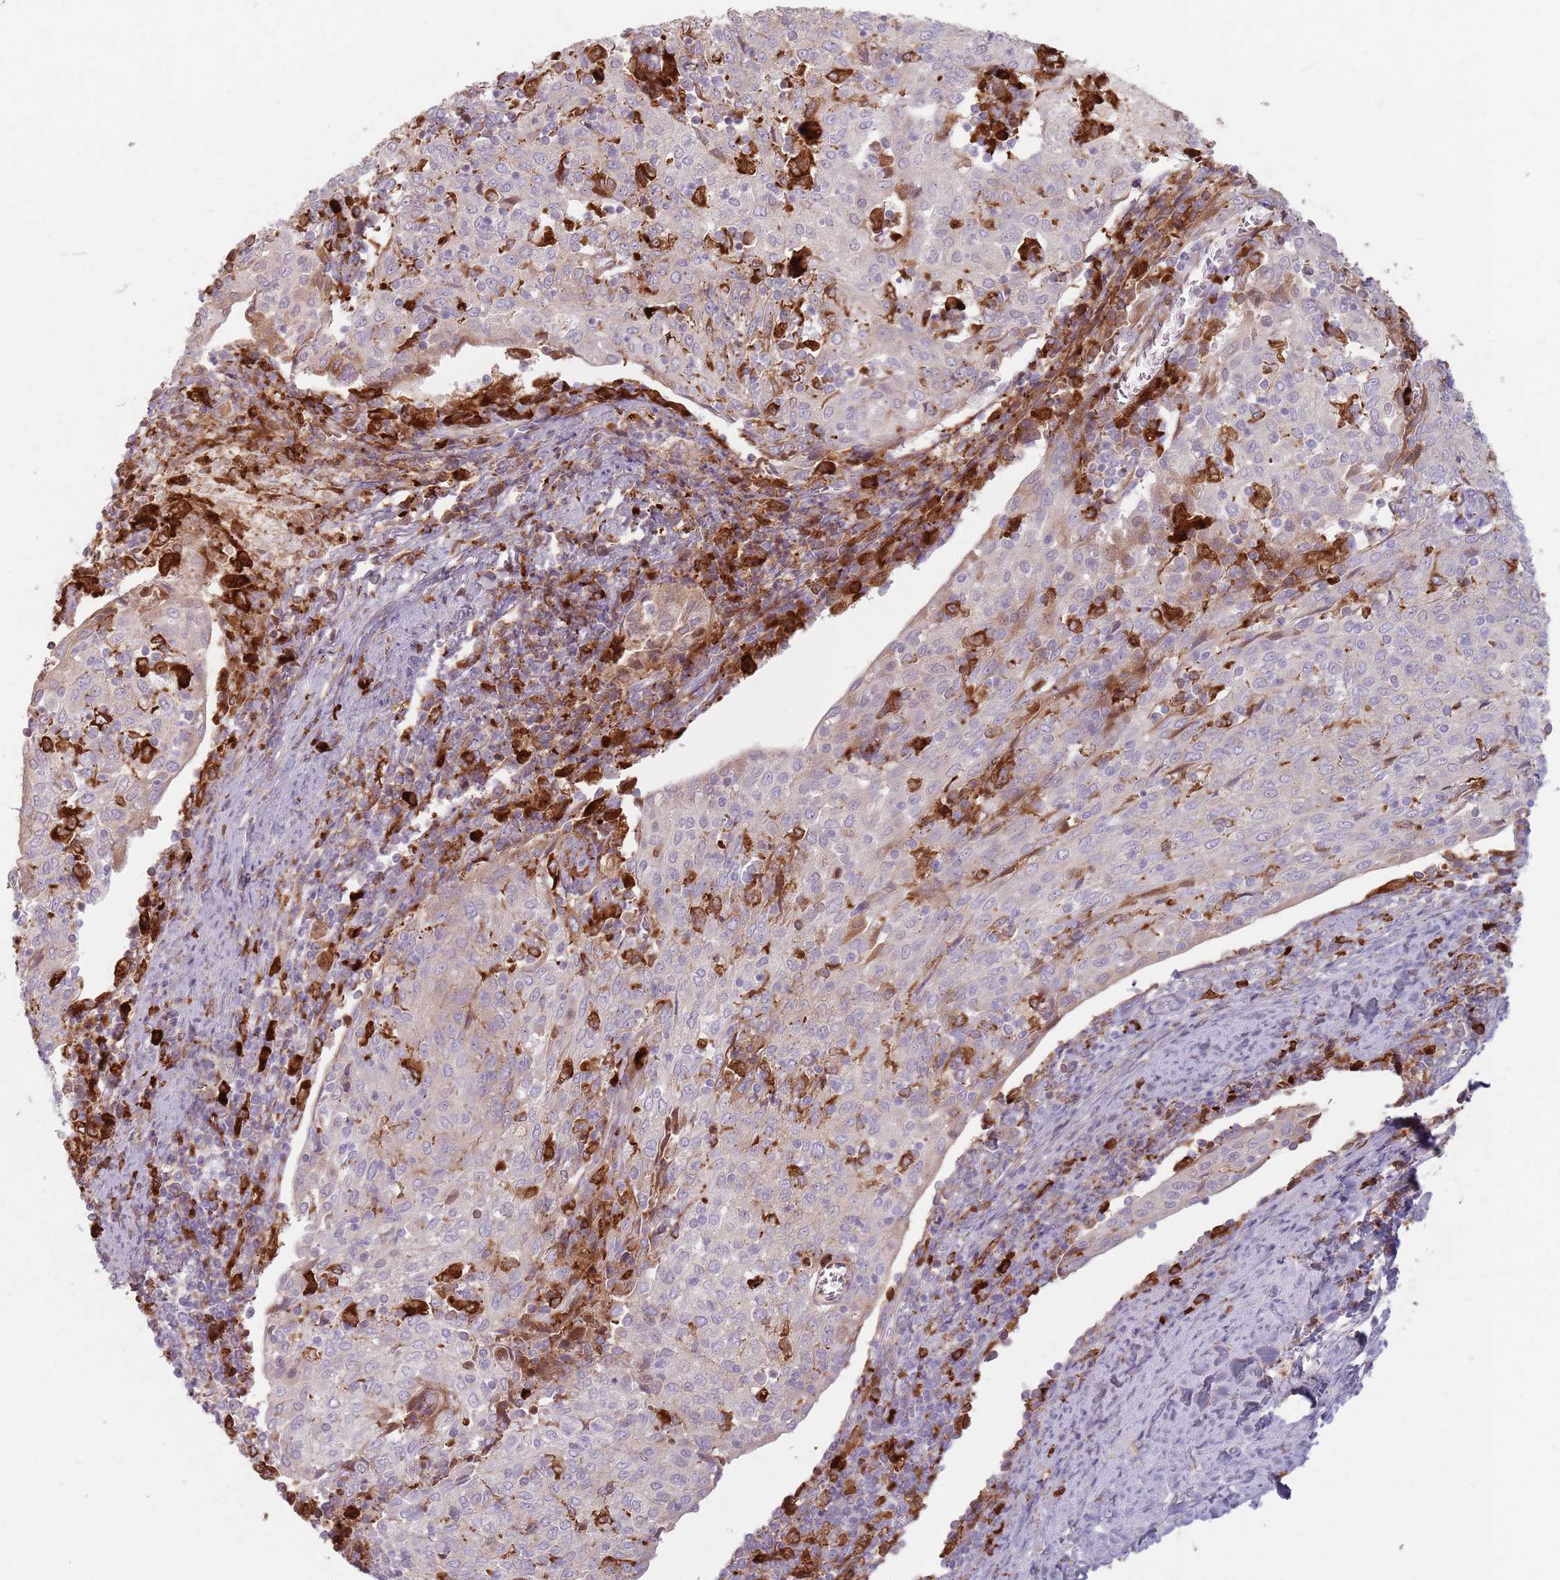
{"staining": {"intensity": "negative", "quantity": "none", "location": "none"}, "tissue": "cervical cancer", "cell_type": "Tumor cells", "image_type": "cancer", "snomed": [{"axis": "morphology", "description": "Squamous cell carcinoma, NOS"}, {"axis": "topography", "description": "Cervix"}], "caption": "Immunohistochemistry (IHC) photomicrograph of neoplastic tissue: cervical cancer stained with DAB reveals no significant protein expression in tumor cells. The staining was performed using DAB (3,3'-diaminobenzidine) to visualize the protein expression in brown, while the nuclei were stained in blue with hematoxylin (Magnification: 20x).", "gene": "COLGALT1", "patient": {"sex": "female", "age": 52}}